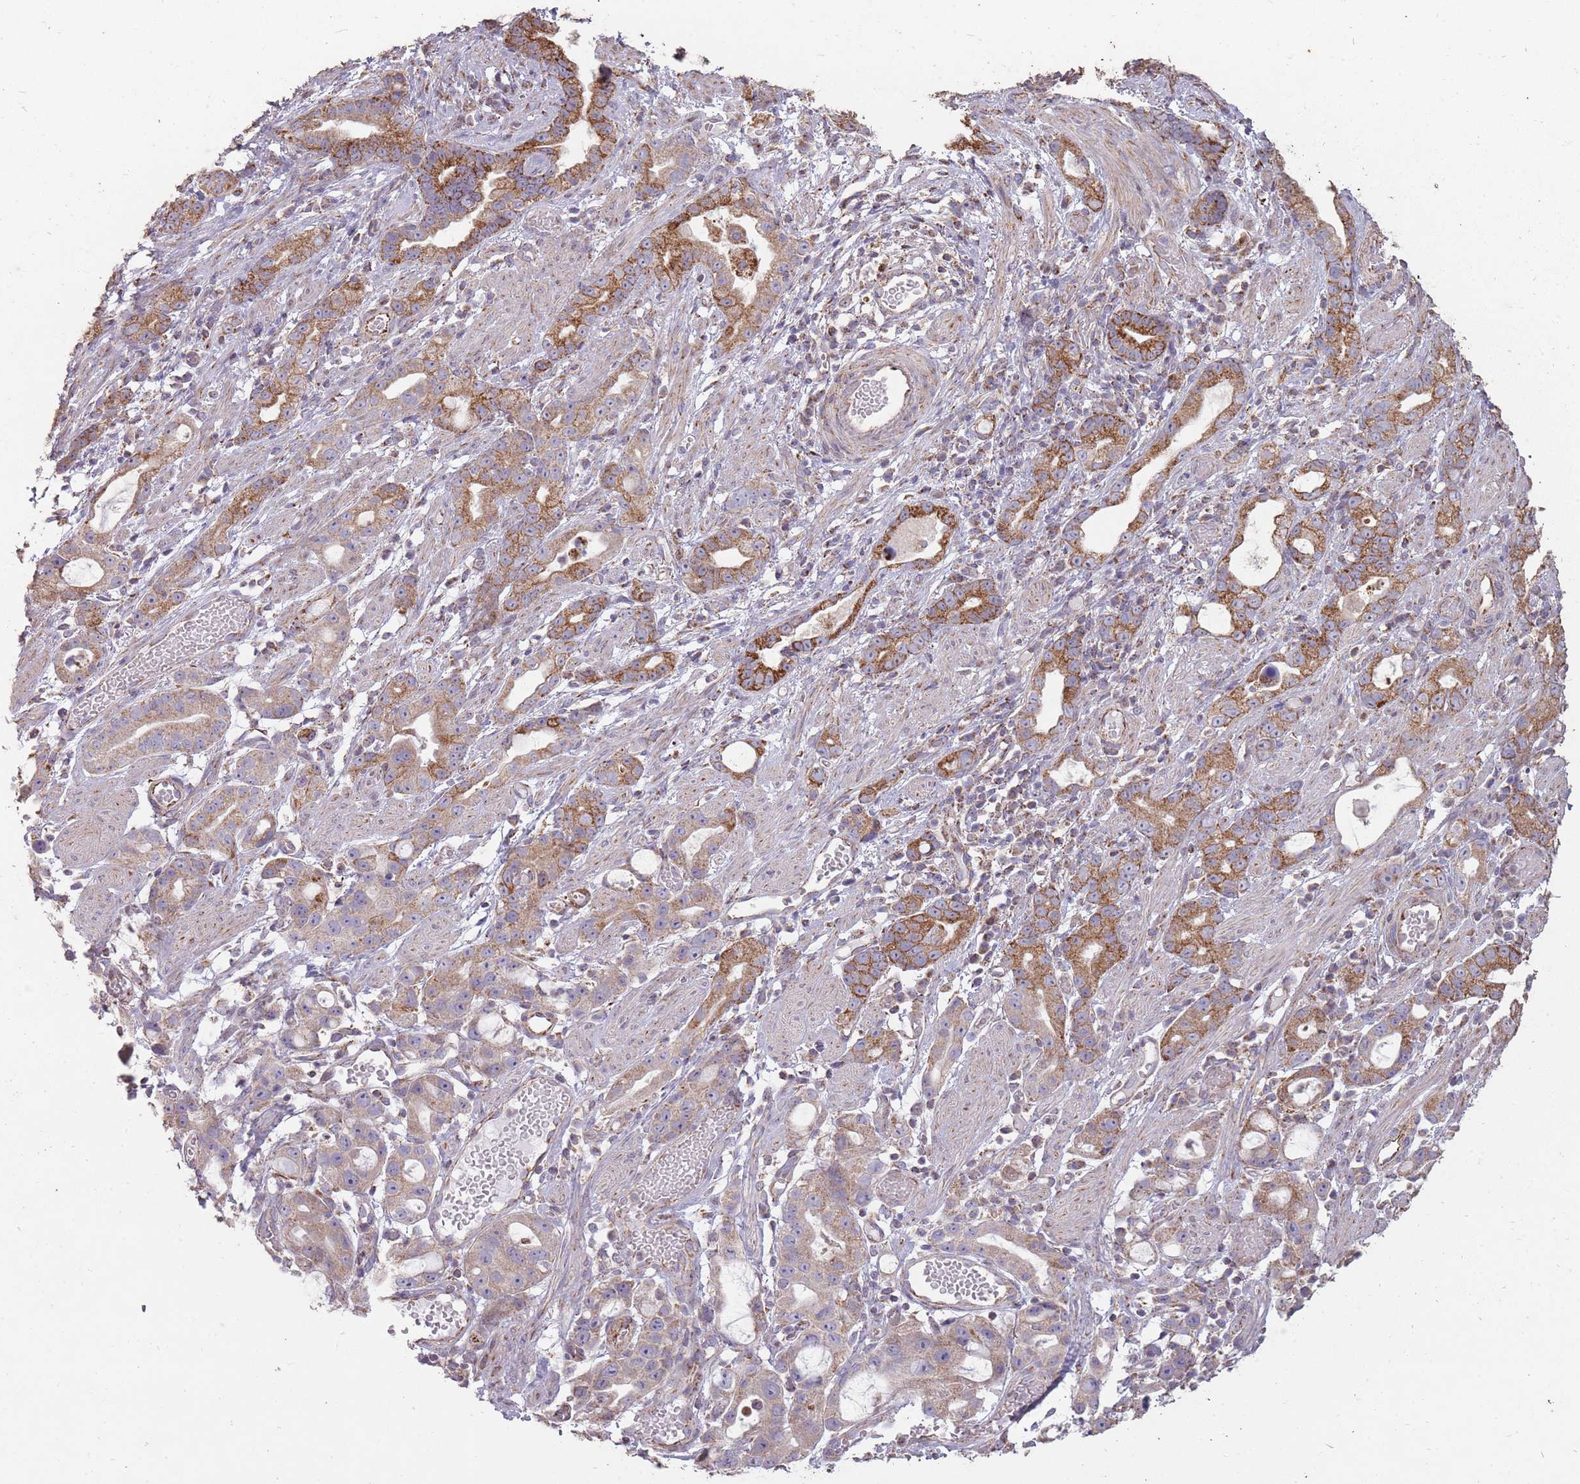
{"staining": {"intensity": "strong", "quantity": "25%-75%", "location": "cytoplasmic/membranous"}, "tissue": "stomach cancer", "cell_type": "Tumor cells", "image_type": "cancer", "snomed": [{"axis": "morphology", "description": "Adenocarcinoma, NOS"}, {"axis": "topography", "description": "Stomach"}], "caption": "Protein positivity by immunohistochemistry exhibits strong cytoplasmic/membranous positivity in approximately 25%-75% of tumor cells in stomach cancer.", "gene": "CNOT8", "patient": {"sex": "male", "age": 55}}